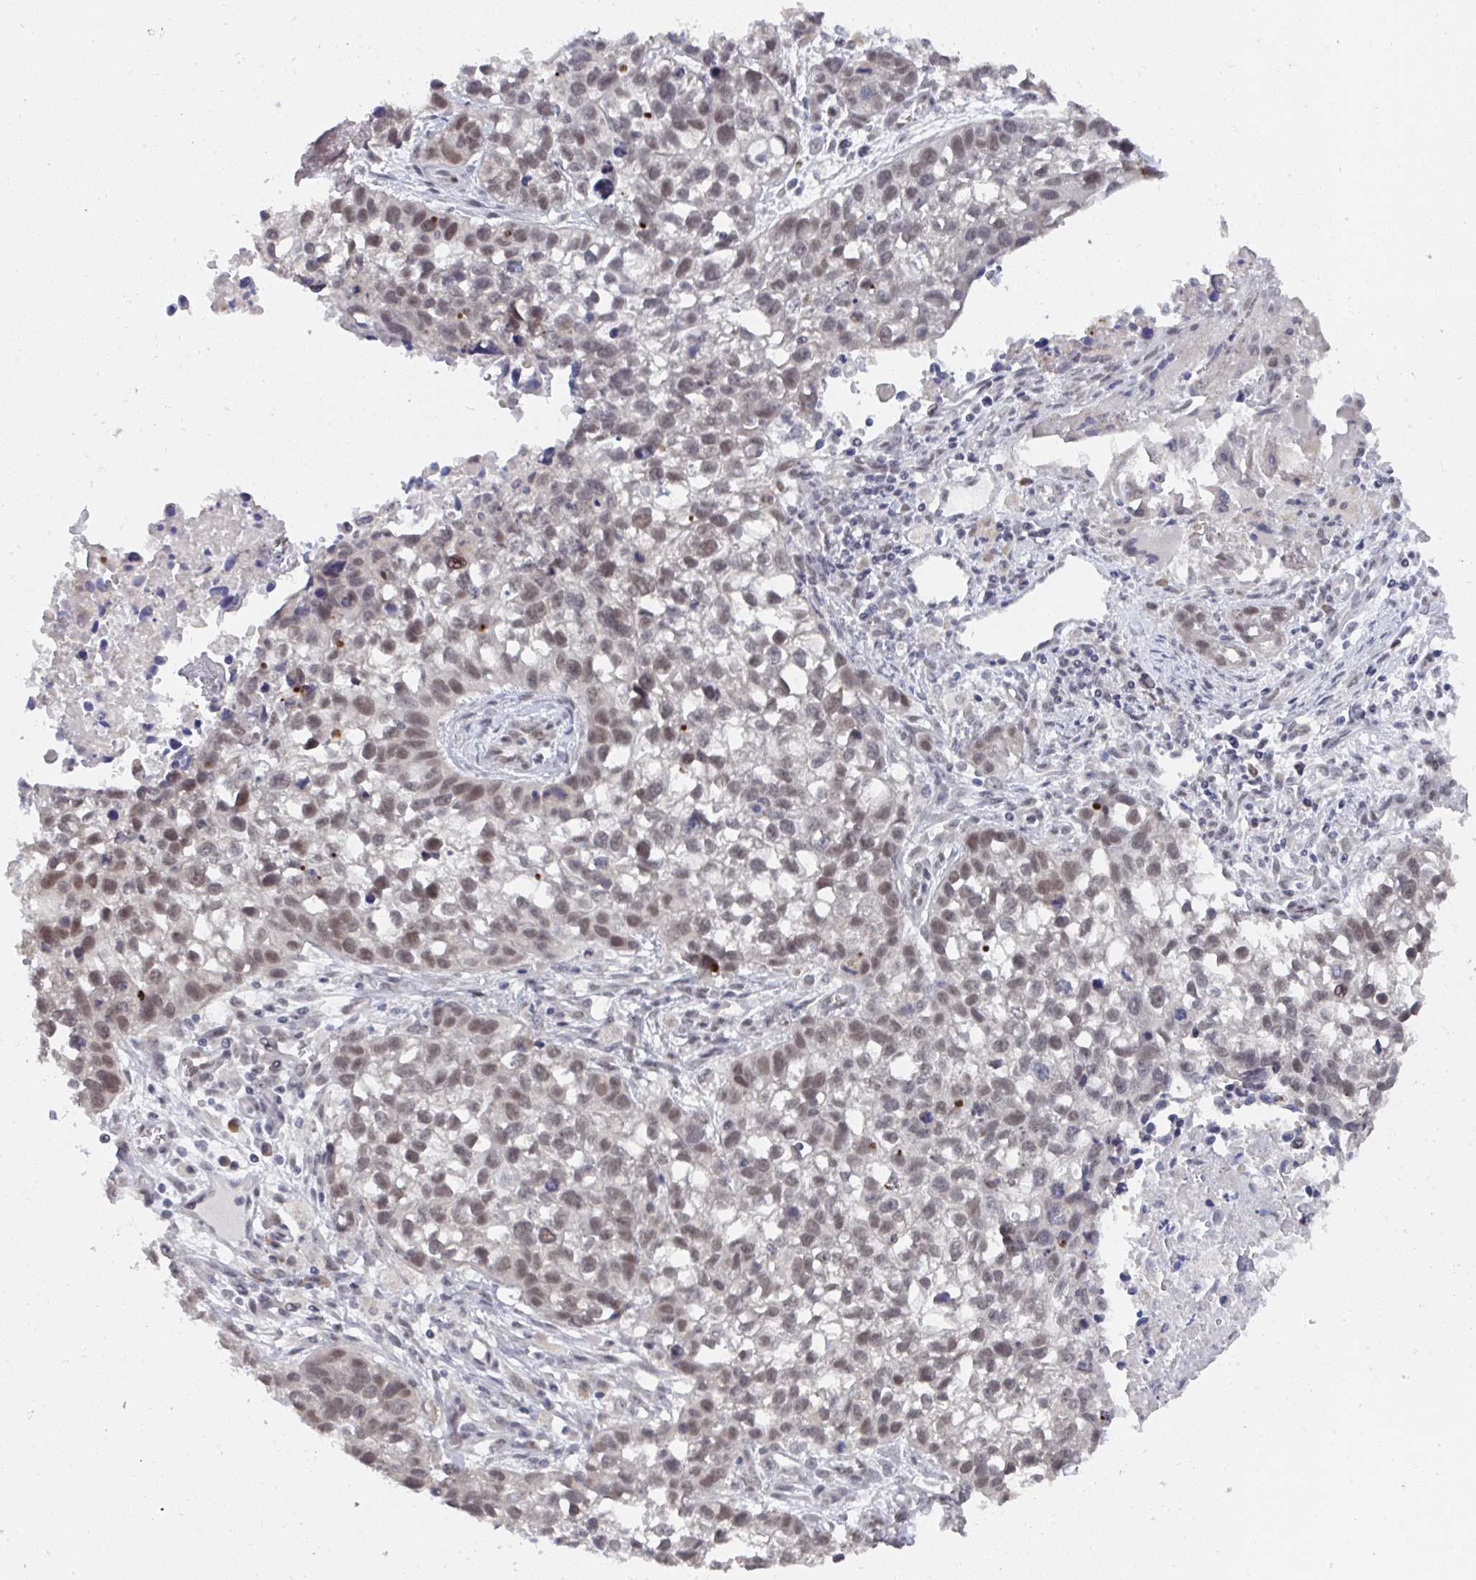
{"staining": {"intensity": "moderate", "quantity": ">75%", "location": "nuclear"}, "tissue": "lung cancer", "cell_type": "Tumor cells", "image_type": "cancer", "snomed": [{"axis": "morphology", "description": "Squamous cell carcinoma, NOS"}, {"axis": "topography", "description": "Lung"}], "caption": "Lung squamous cell carcinoma was stained to show a protein in brown. There is medium levels of moderate nuclear positivity in about >75% of tumor cells.", "gene": "JMJD1C", "patient": {"sex": "male", "age": 74}}